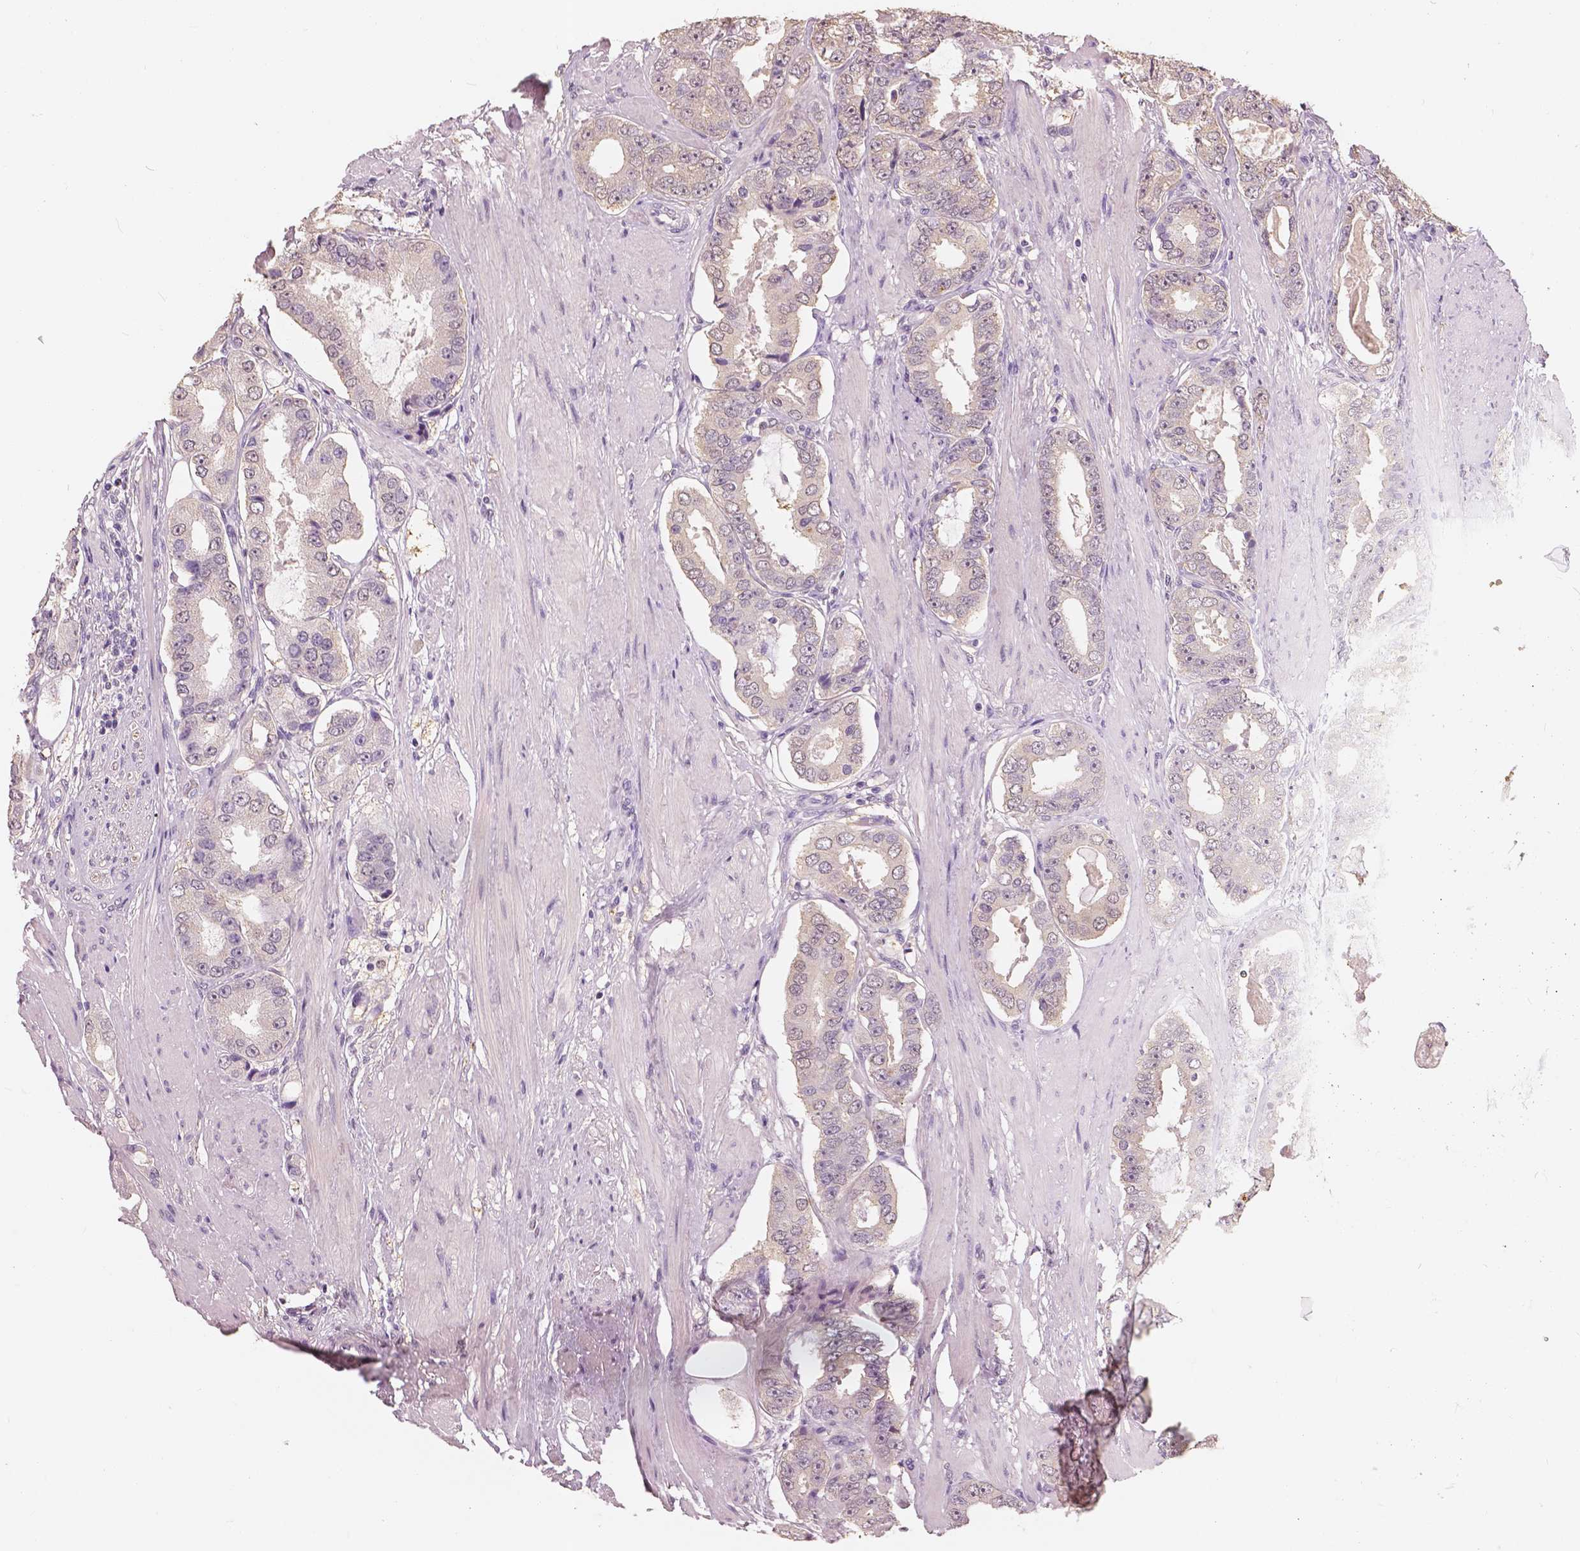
{"staining": {"intensity": "weak", "quantity": "<25%", "location": "cytoplasmic/membranous,nuclear"}, "tissue": "prostate cancer", "cell_type": "Tumor cells", "image_type": "cancer", "snomed": [{"axis": "morphology", "description": "Adenocarcinoma, High grade"}, {"axis": "topography", "description": "Prostate"}], "caption": "Human prostate cancer stained for a protein using IHC reveals no positivity in tumor cells.", "gene": "SAT2", "patient": {"sex": "male", "age": 63}}